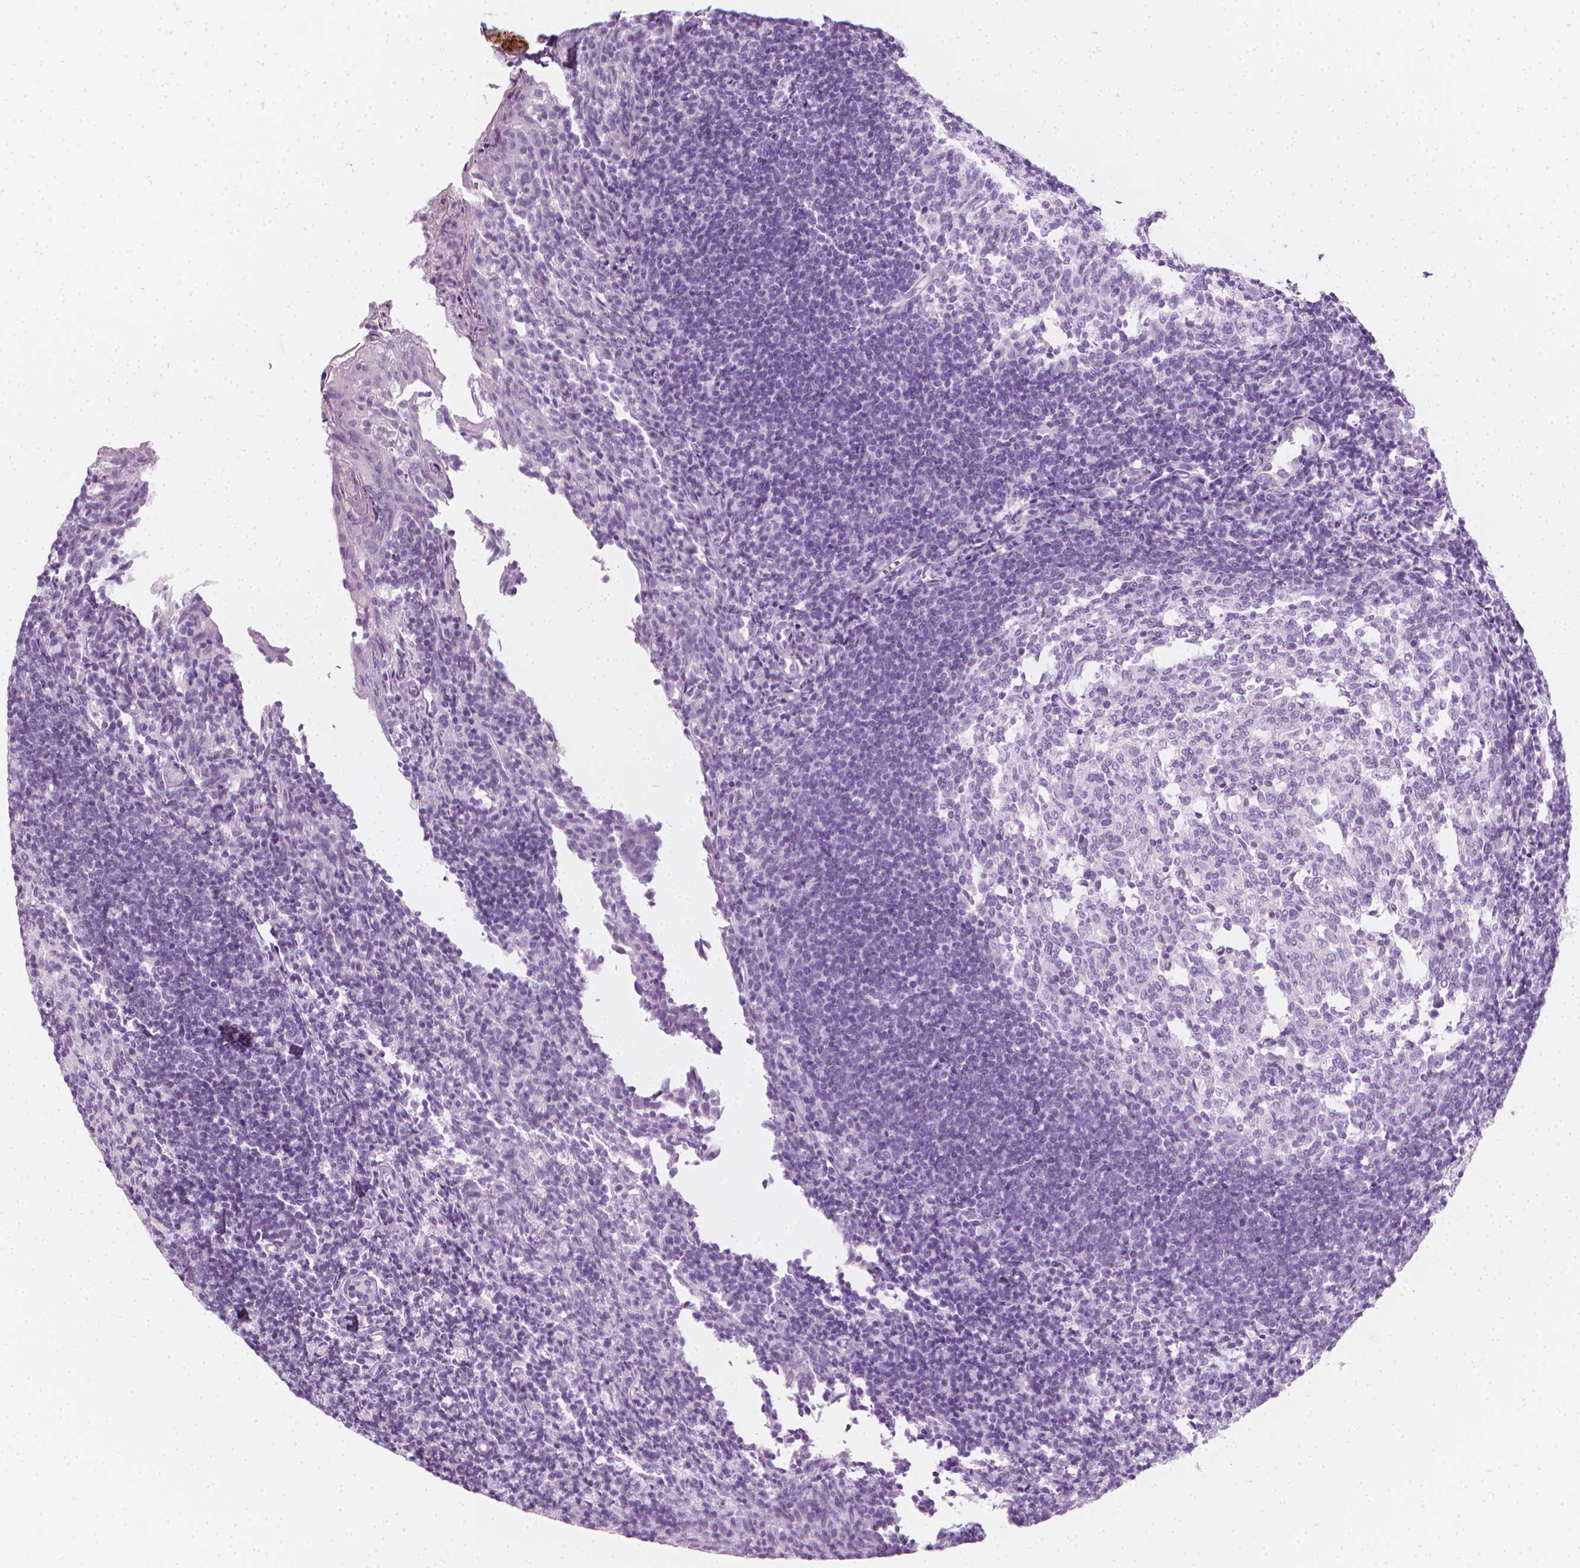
{"staining": {"intensity": "negative", "quantity": "none", "location": "none"}, "tissue": "tonsil", "cell_type": "Germinal center cells", "image_type": "normal", "snomed": [{"axis": "morphology", "description": "Normal tissue, NOS"}, {"axis": "topography", "description": "Tonsil"}], "caption": "High power microscopy image of an immunohistochemistry image of unremarkable tonsil, revealing no significant expression in germinal center cells.", "gene": "SCG3", "patient": {"sex": "female", "age": 10}}